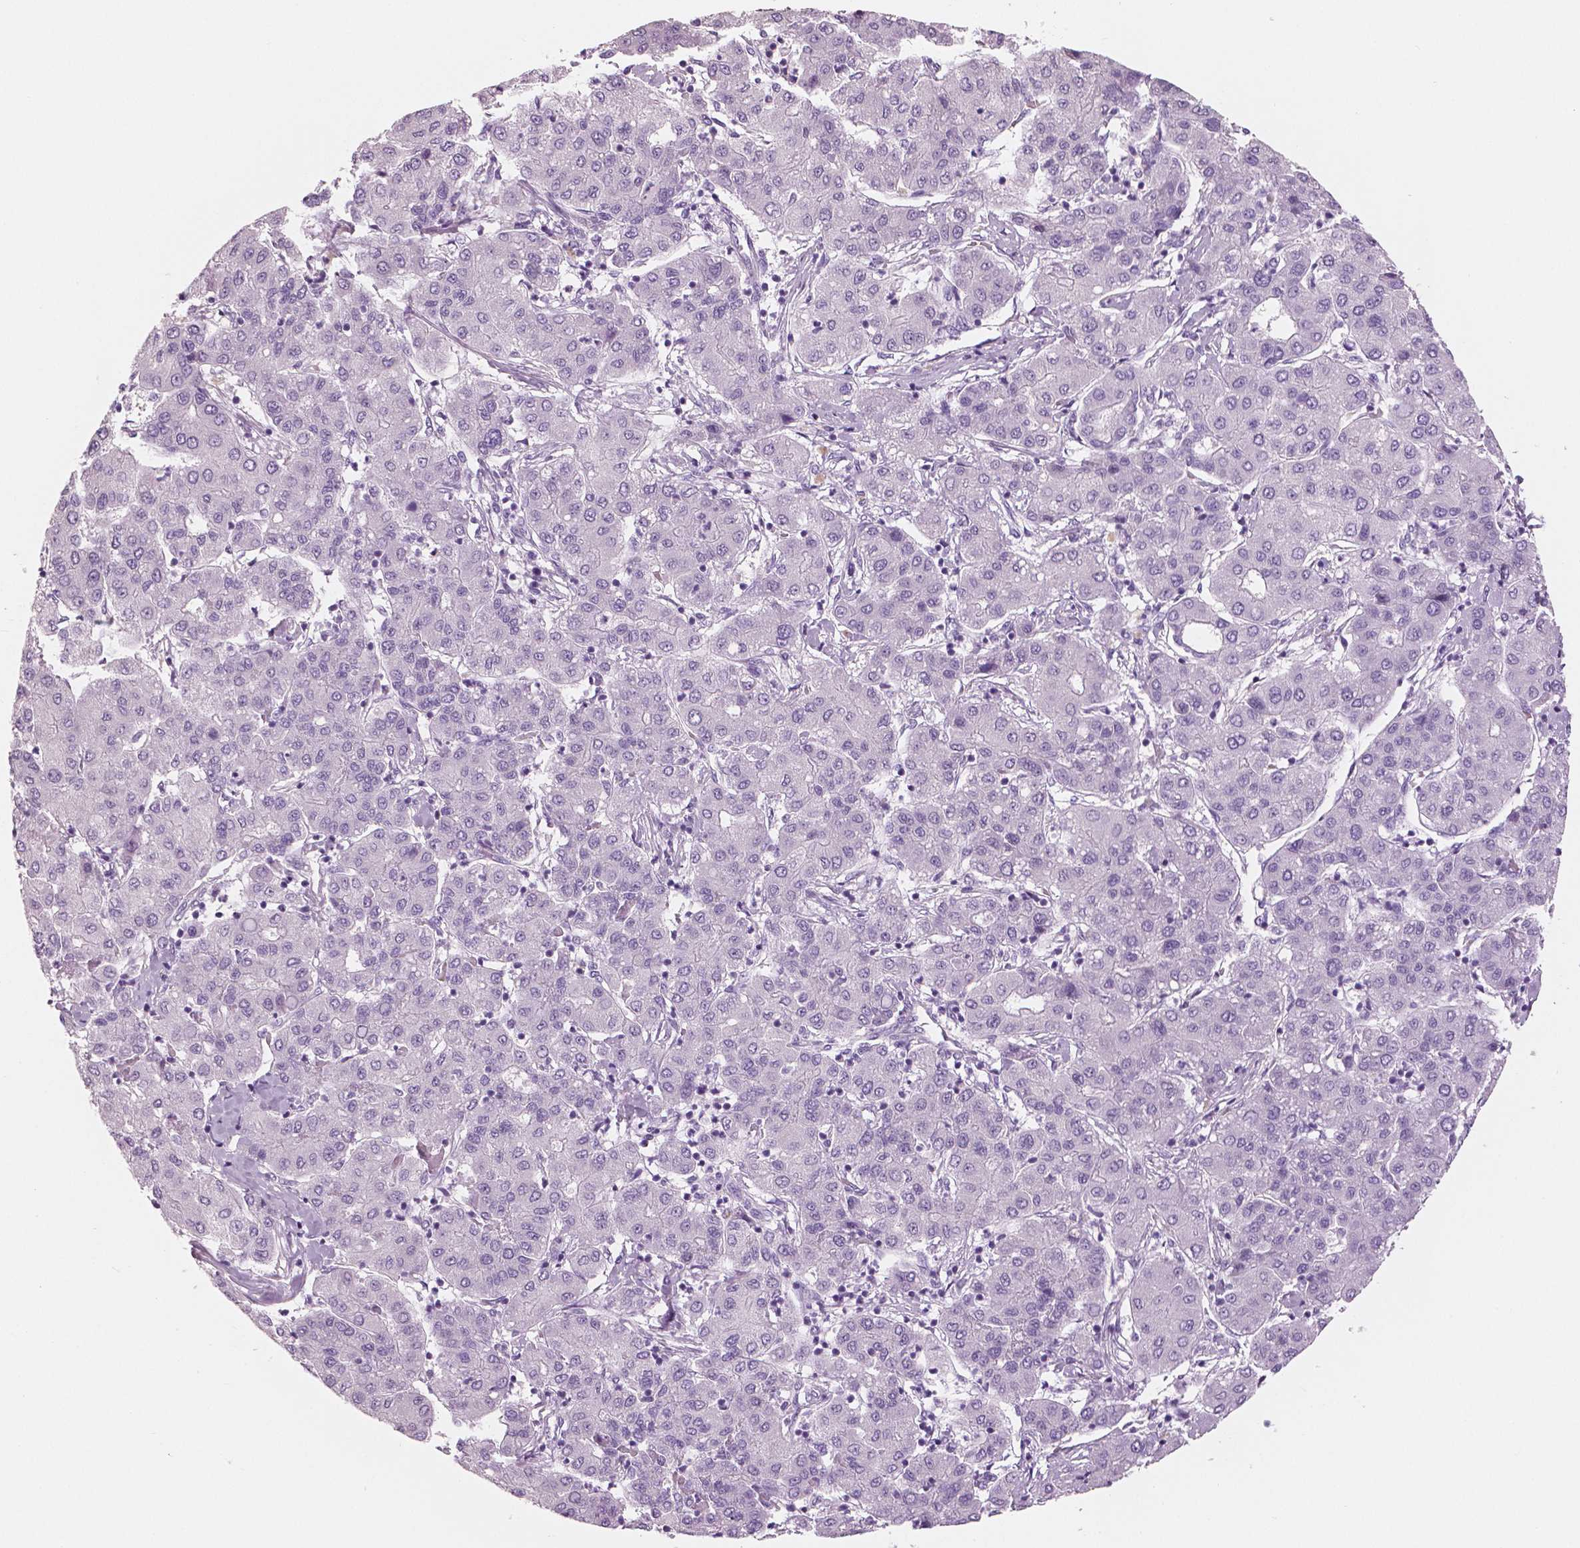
{"staining": {"intensity": "negative", "quantity": "none", "location": "none"}, "tissue": "liver cancer", "cell_type": "Tumor cells", "image_type": "cancer", "snomed": [{"axis": "morphology", "description": "Carcinoma, Hepatocellular, NOS"}, {"axis": "topography", "description": "Liver"}], "caption": "DAB (3,3'-diaminobenzidine) immunohistochemical staining of human hepatocellular carcinoma (liver) shows no significant staining in tumor cells.", "gene": "SLC24A1", "patient": {"sex": "male", "age": 65}}